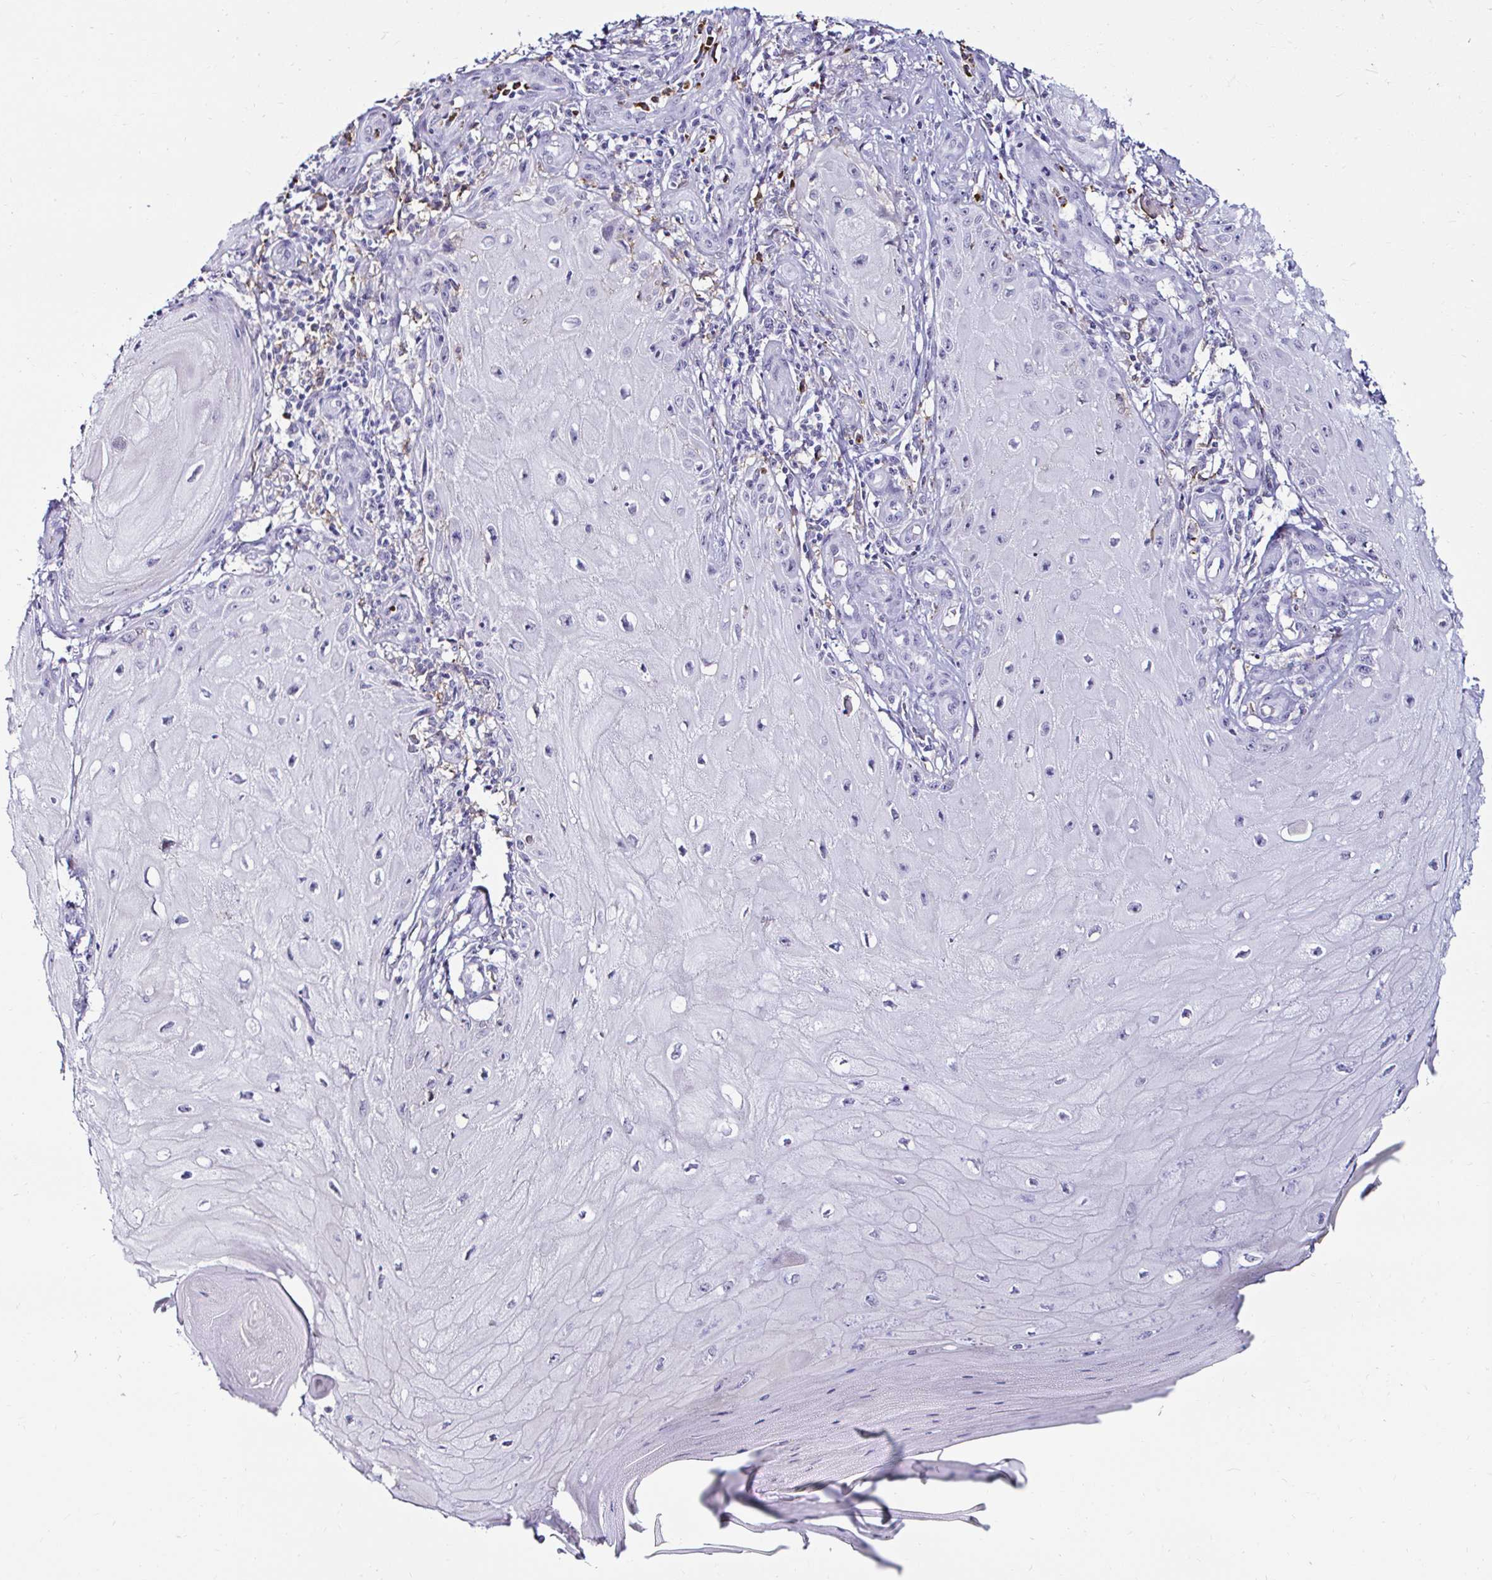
{"staining": {"intensity": "negative", "quantity": "none", "location": "none"}, "tissue": "skin cancer", "cell_type": "Tumor cells", "image_type": "cancer", "snomed": [{"axis": "morphology", "description": "Squamous cell carcinoma, NOS"}, {"axis": "topography", "description": "Skin"}], "caption": "This is an IHC histopathology image of squamous cell carcinoma (skin). There is no staining in tumor cells.", "gene": "CYBB", "patient": {"sex": "female", "age": 77}}